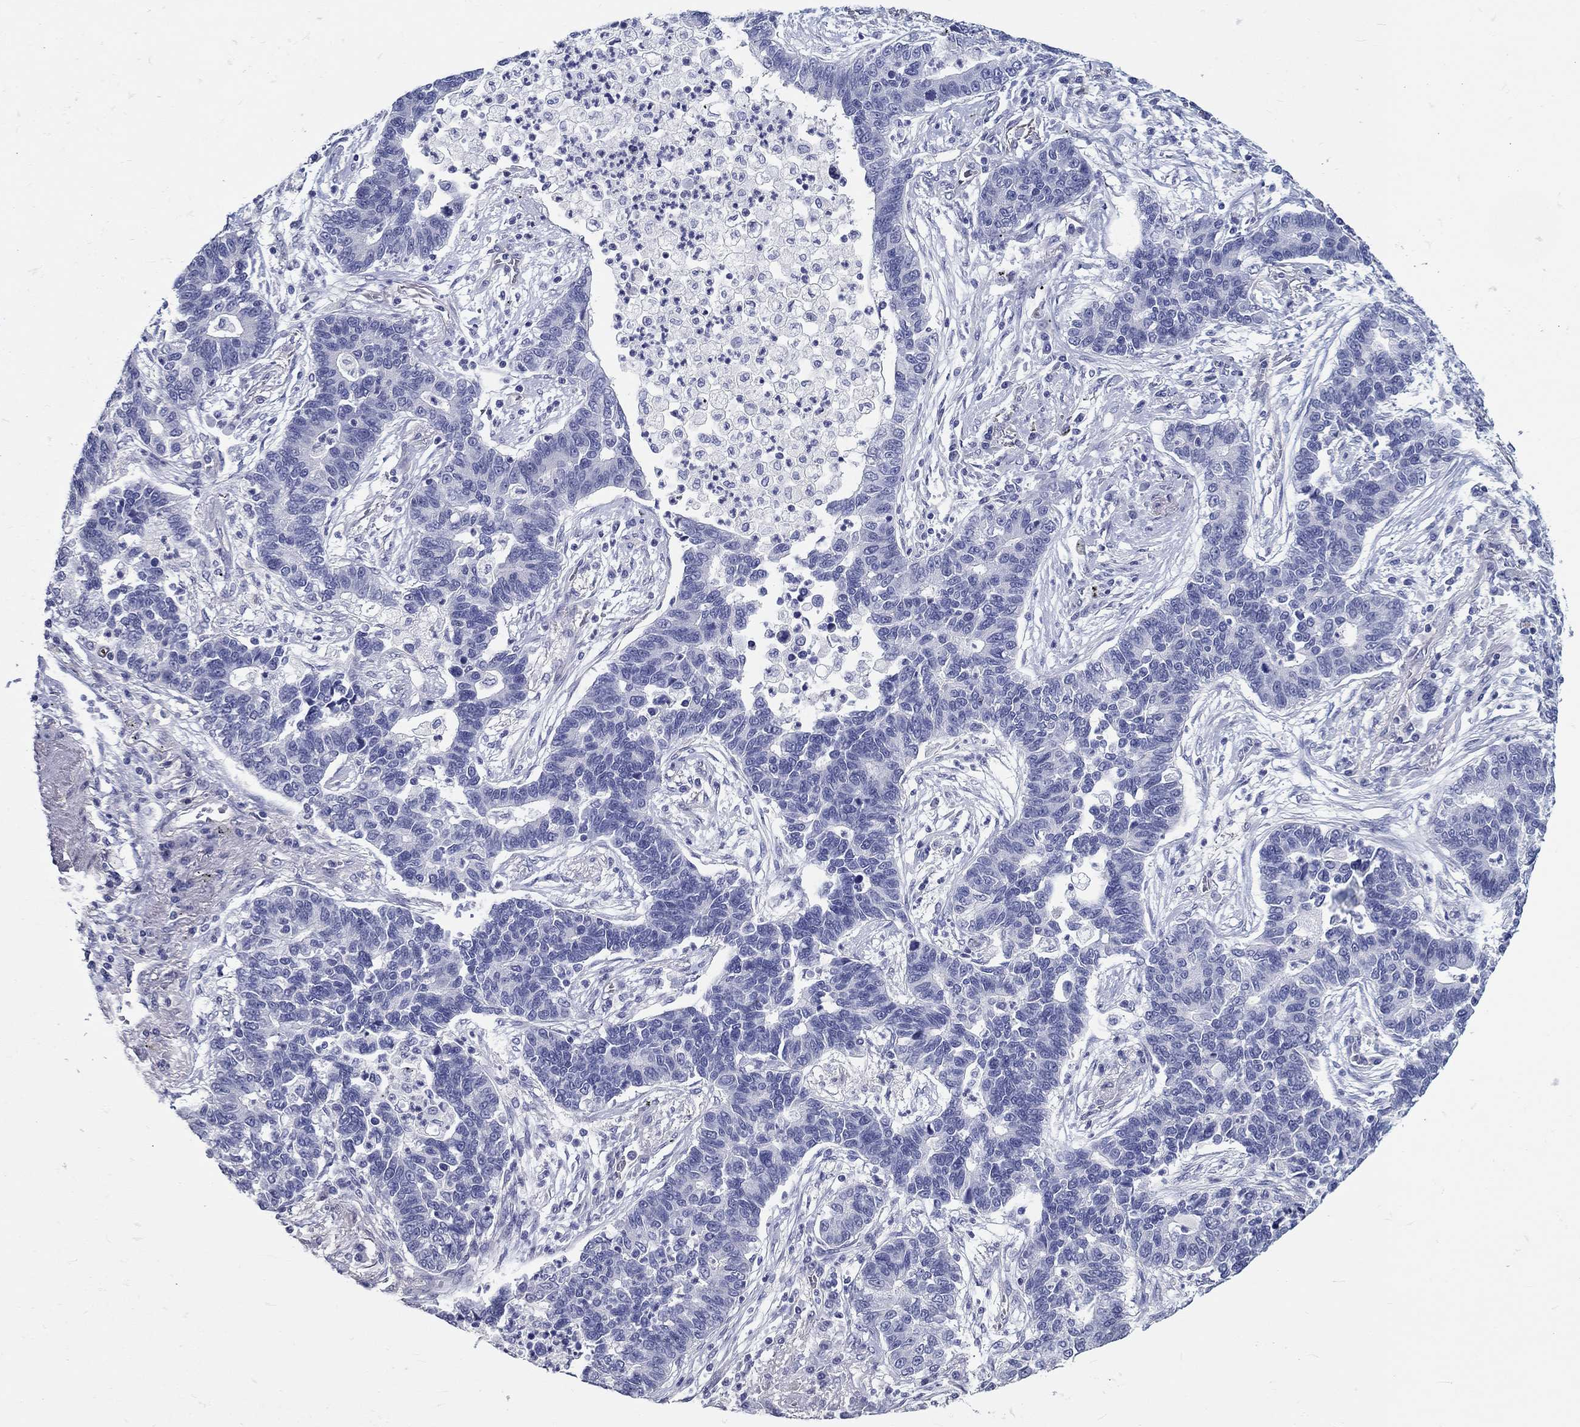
{"staining": {"intensity": "negative", "quantity": "none", "location": "none"}, "tissue": "lung cancer", "cell_type": "Tumor cells", "image_type": "cancer", "snomed": [{"axis": "morphology", "description": "Adenocarcinoma, NOS"}, {"axis": "topography", "description": "Lung"}], "caption": "An image of adenocarcinoma (lung) stained for a protein demonstrates no brown staining in tumor cells. The staining was performed using DAB to visualize the protein expression in brown, while the nuclei were stained in blue with hematoxylin (Magnification: 20x).", "gene": "CRYGD", "patient": {"sex": "female", "age": 57}}